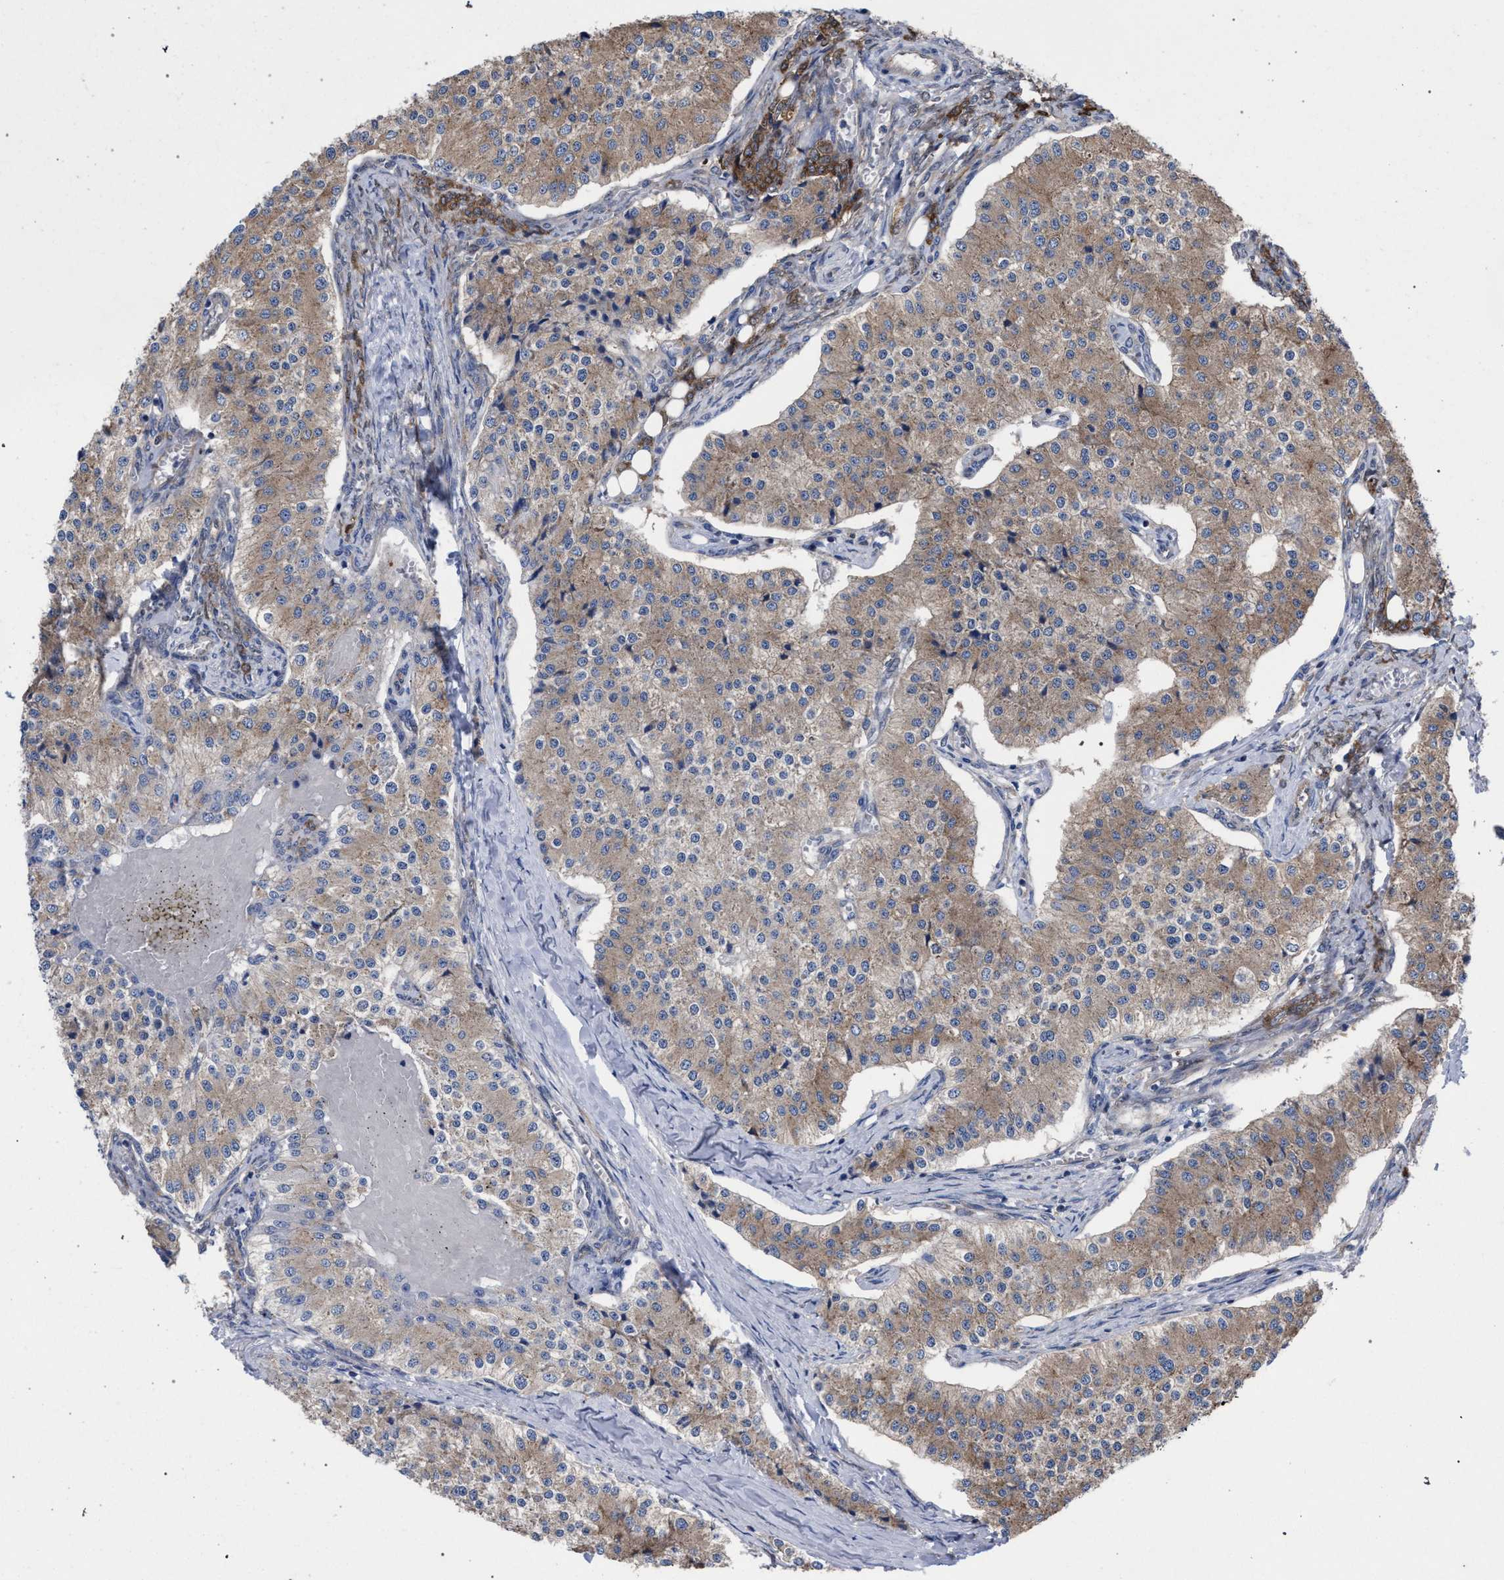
{"staining": {"intensity": "moderate", "quantity": ">75%", "location": "cytoplasmic/membranous"}, "tissue": "carcinoid", "cell_type": "Tumor cells", "image_type": "cancer", "snomed": [{"axis": "morphology", "description": "Carcinoid, malignant, NOS"}, {"axis": "topography", "description": "Colon"}], "caption": "The immunohistochemical stain highlights moderate cytoplasmic/membranous positivity in tumor cells of carcinoid (malignant) tissue. The staining was performed using DAB to visualize the protein expression in brown, while the nuclei were stained in blue with hematoxylin (Magnification: 20x).", "gene": "GMPR", "patient": {"sex": "female", "age": 52}}